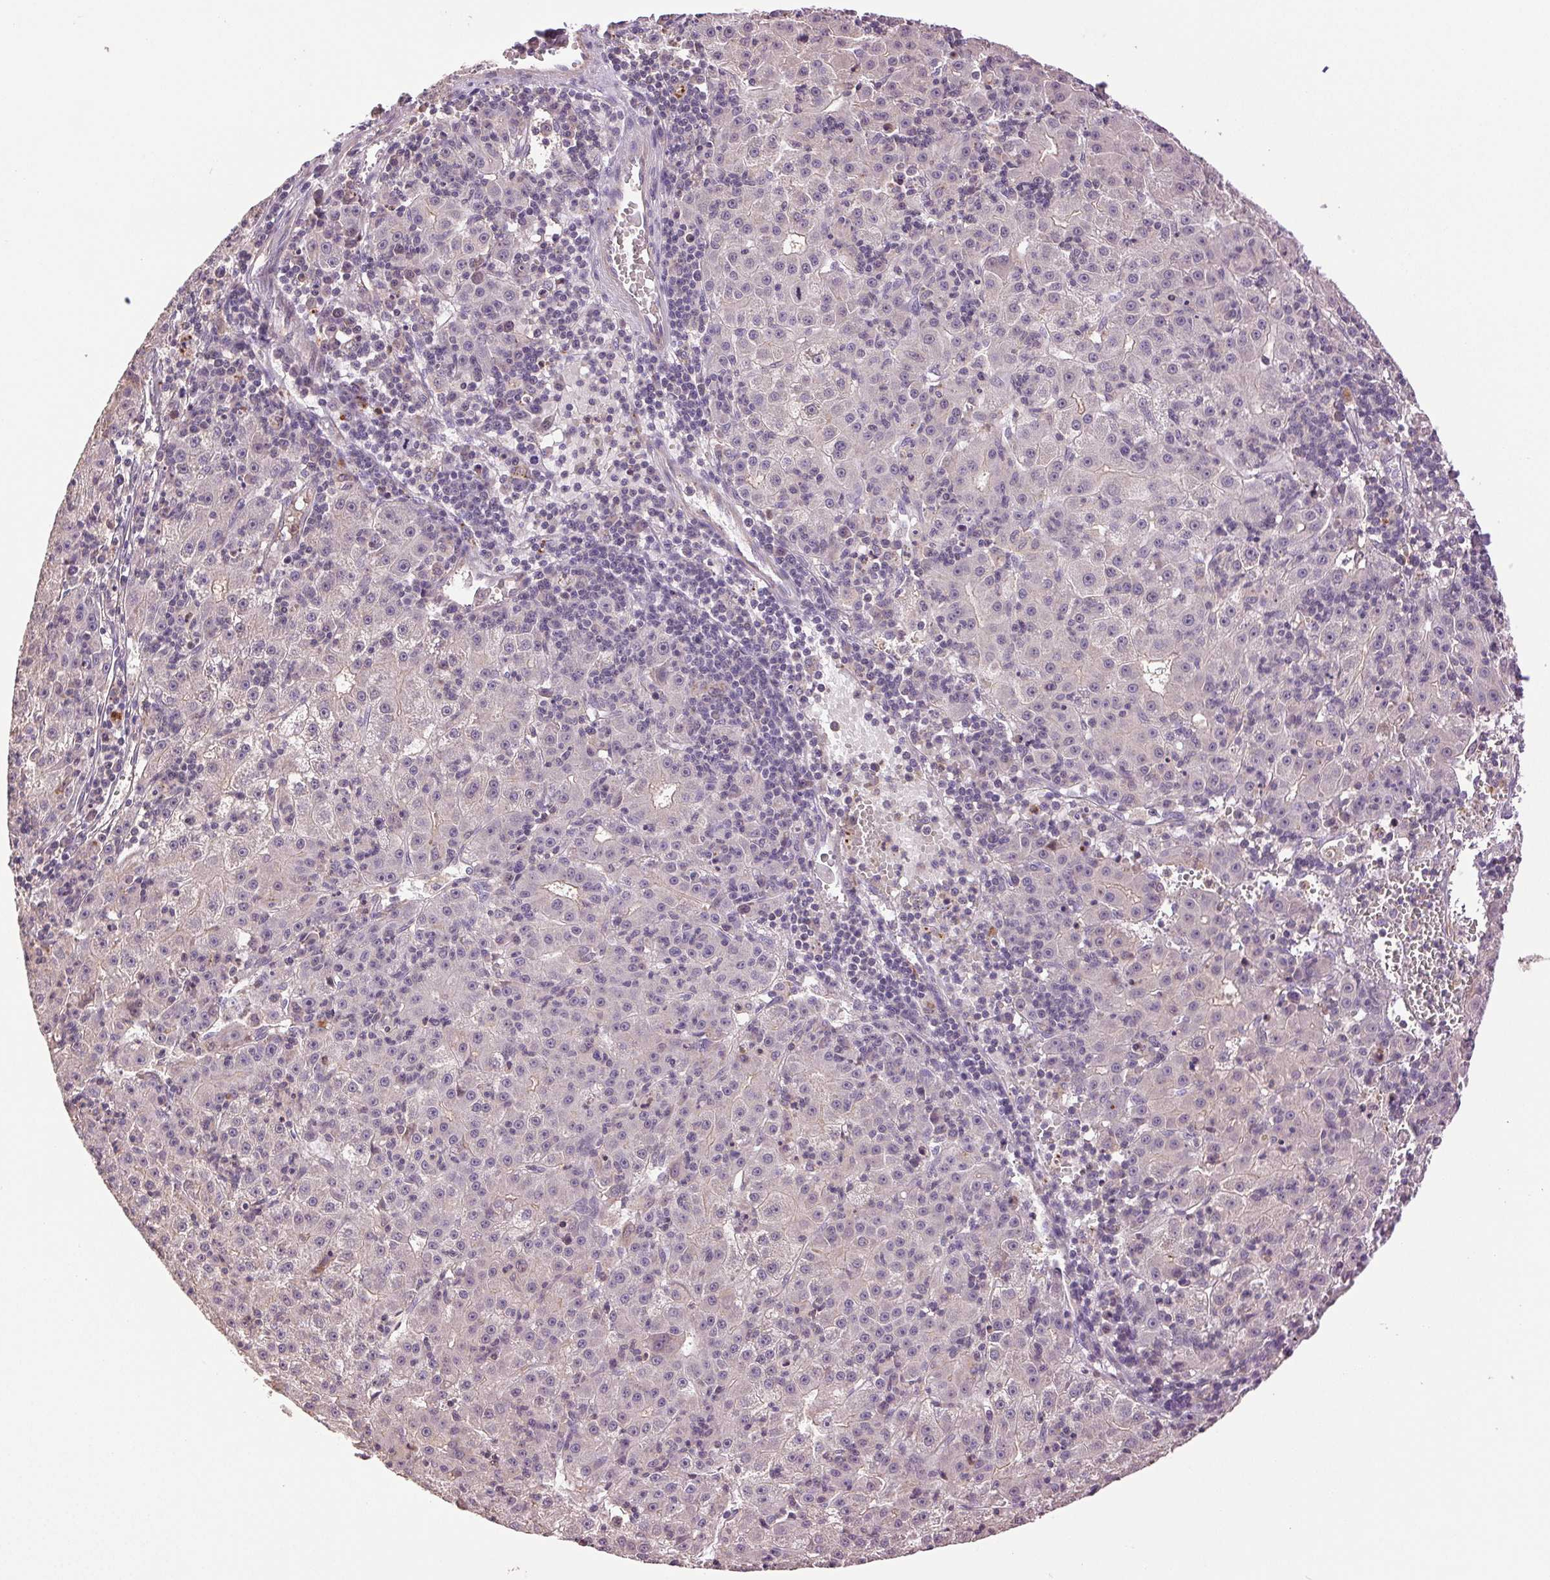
{"staining": {"intensity": "negative", "quantity": "none", "location": "none"}, "tissue": "liver cancer", "cell_type": "Tumor cells", "image_type": "cancer", "snomed": [{"axis": "morphology", "description": "Carcinoma, Hepatocellular, NOS"}, {"axis": "topography", "description": "Liver"}], "caption": "Hepatocellular carcinoma (liver) was stained to show a protein in brown. There is no significant positivity in tumor cells. (Immunohistochemistry, brightfield microscopy, high magnification).", "gene": "TMEM253", "patient": {"sex": "male", "age": 76}}